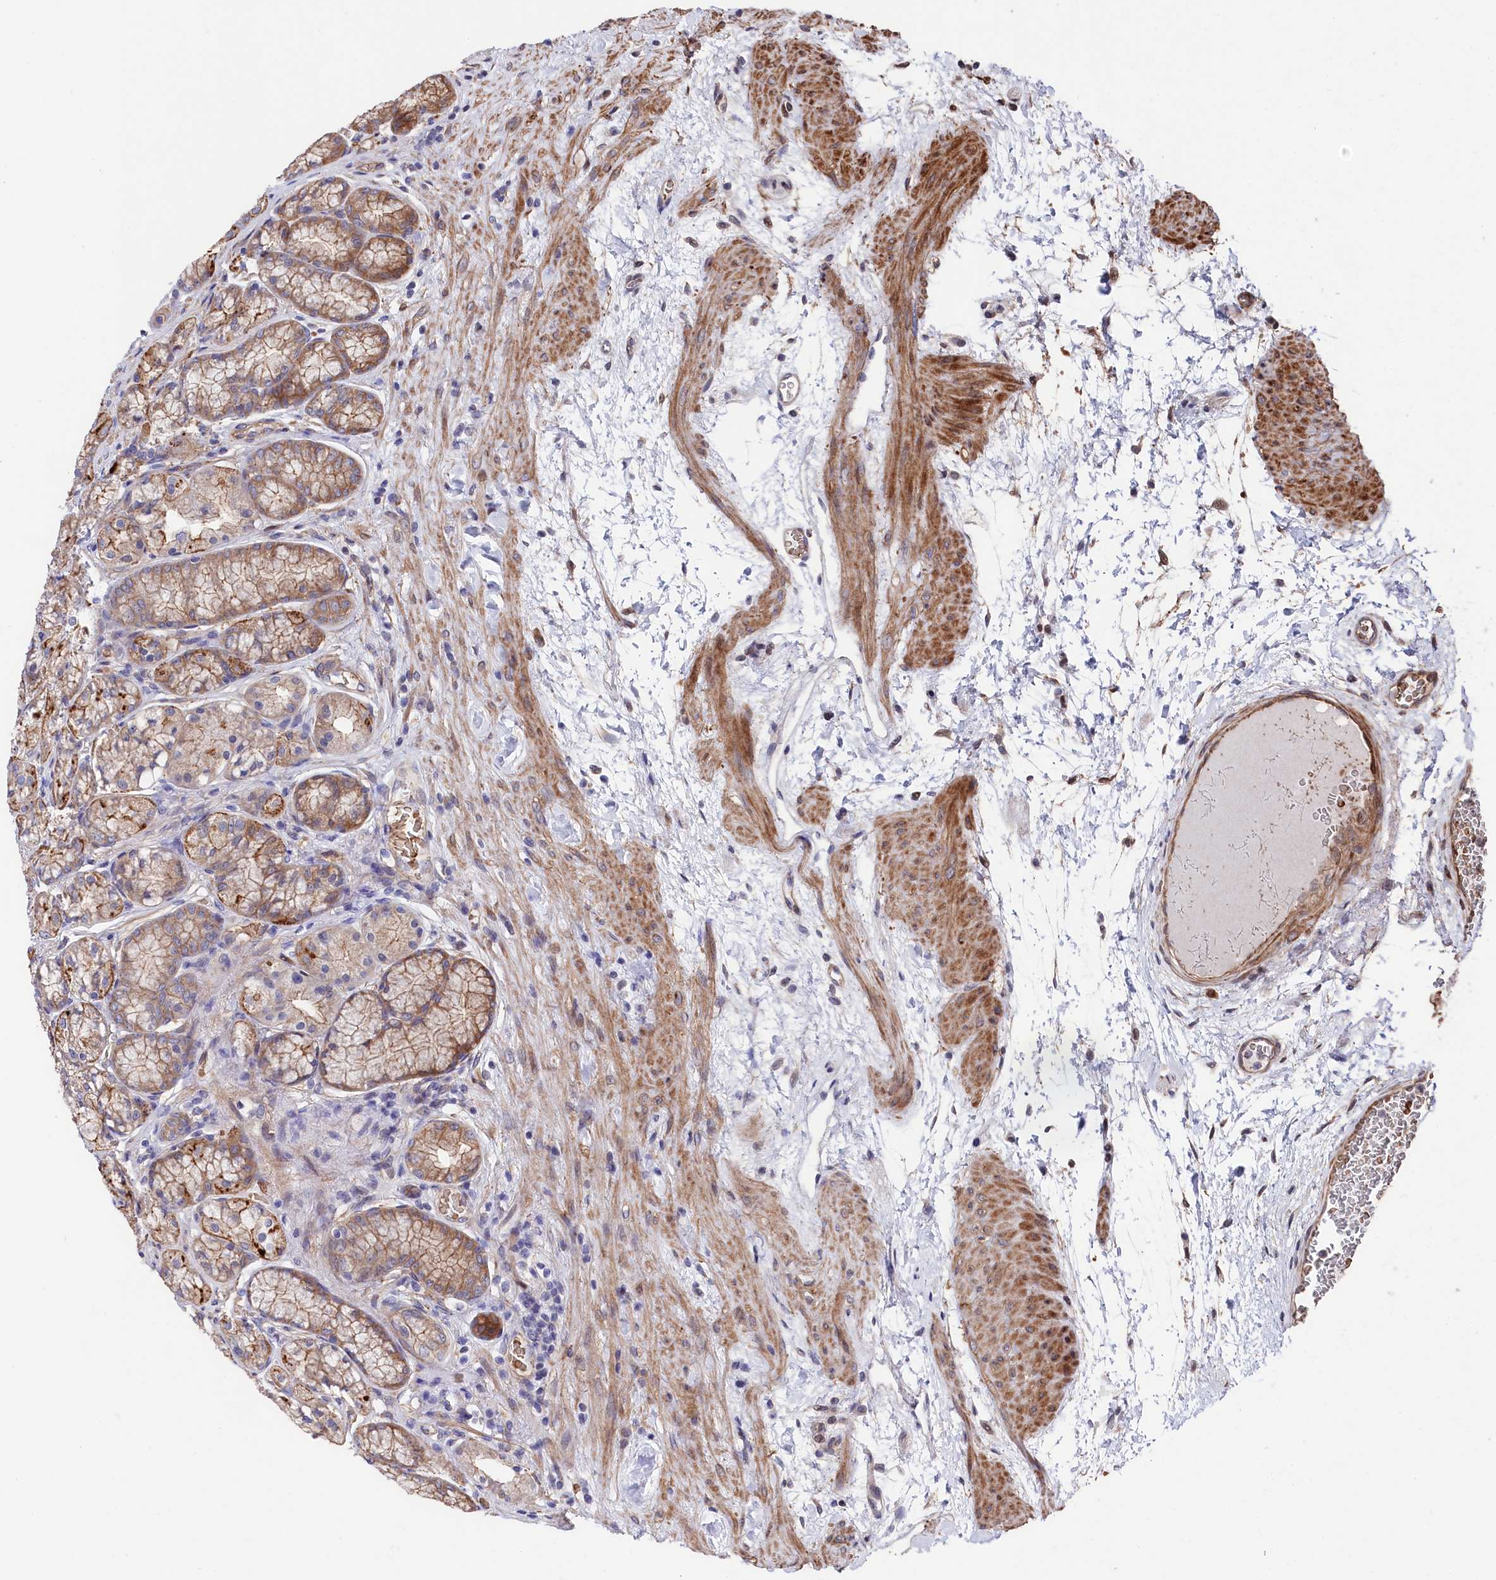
{"staining": {"intensity": "moderate", "quantity": "25%-75%", "location": "cytoplasmic/membranous"}, "tissue": "stomach", "cell_type": "Glandular cells", "image_type": "normal", "snomed": [{"axis": "morphology", "description": "Normal tissue, NOS"}, {"axis": "morphology", "description": "Adenocarcinoma, NOS"}, {"axis": "morphology", "description": "Adenocarcinoma, High grade"}, {"axis": "topography", "description": "Stomach, upper"}, {"axis": "topography", "description": "Stomach"}], "caption": "Moderate cytoplasmic/membranous protein staining is present in about 25%-75% of glandular cells in stomach.", "gene": "TNKS1BP1", "patient": {"sex": "female", "age": 65}}